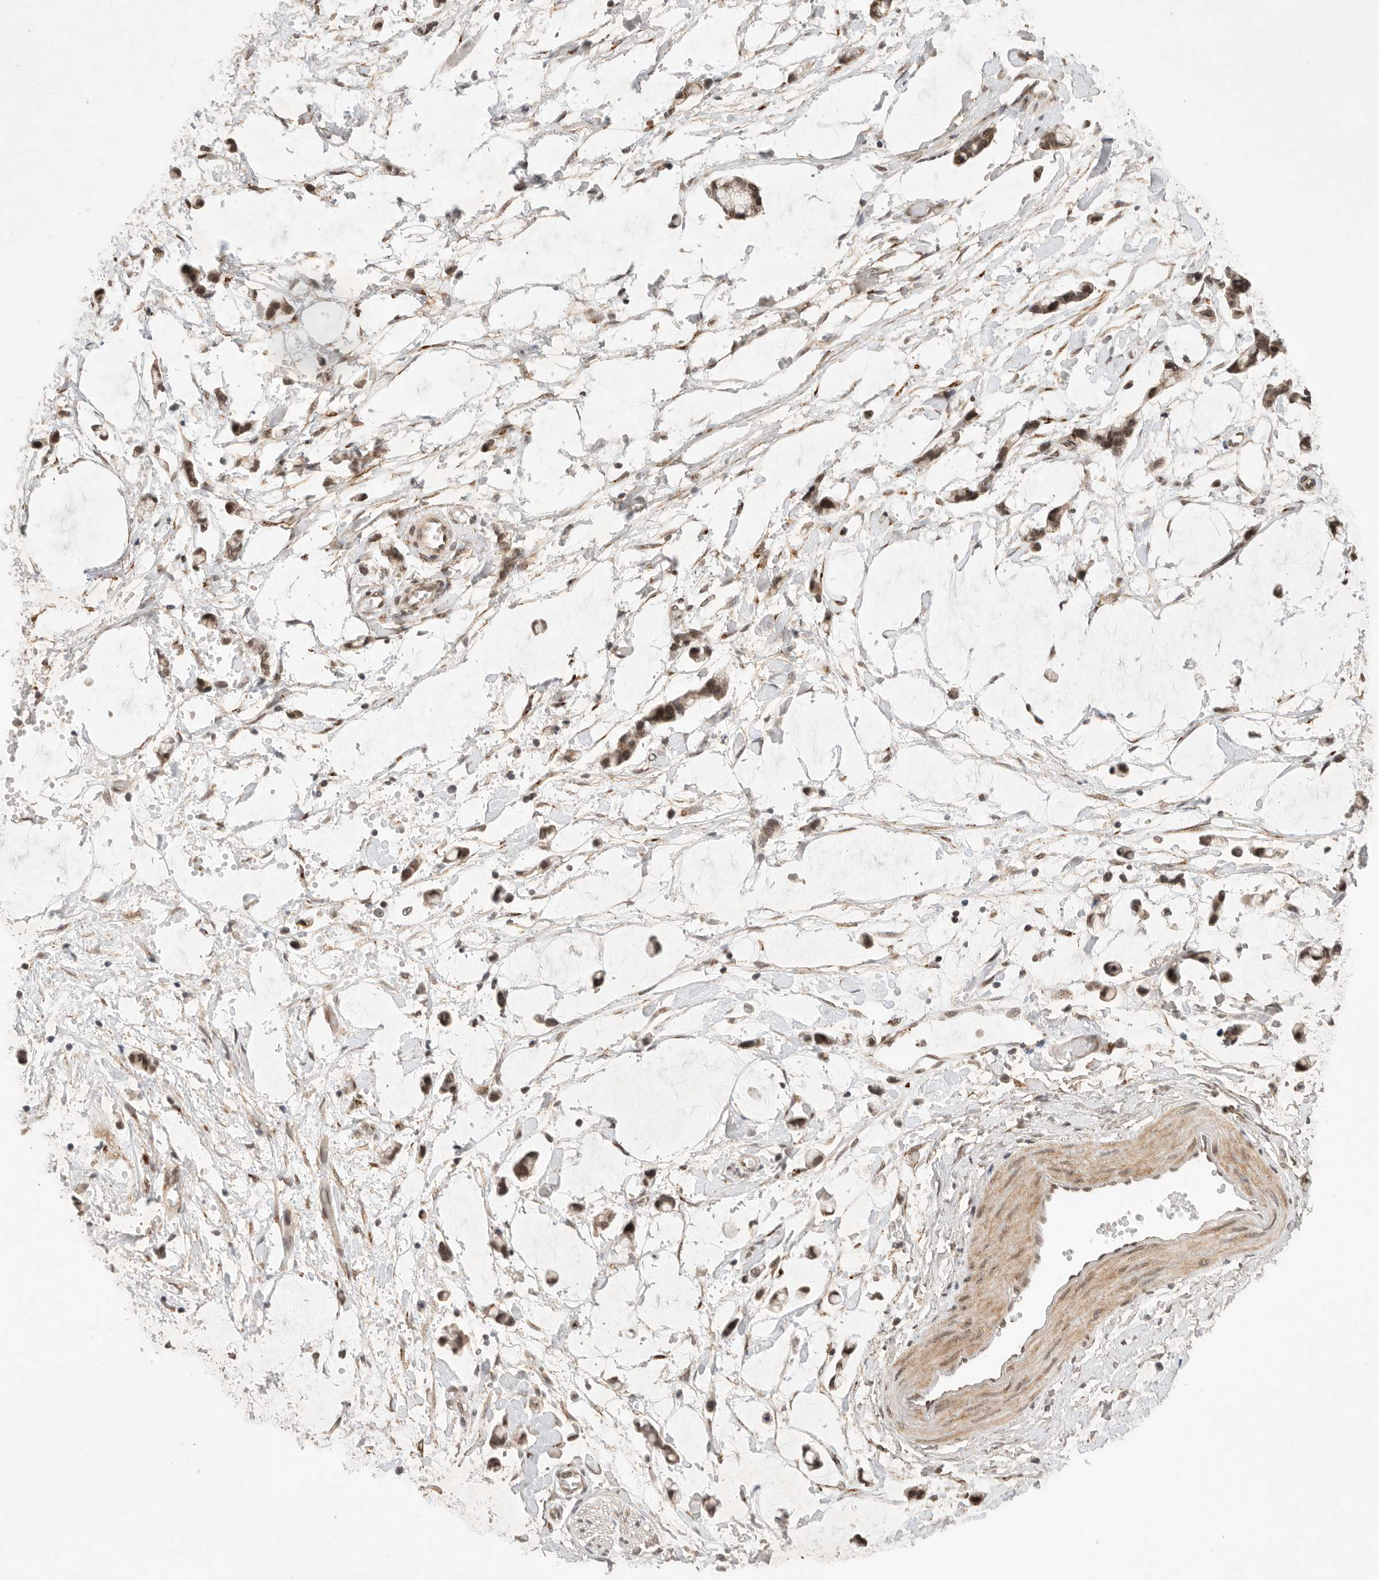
{"staining": {"intensity": "moderate", "quantity": ">75%", "location": "nuclear"}, "tissue": "adipose tissue", "cell_type": "Adipocytes", "image_type": "normal", "snomed": [{"axis": "morphology", "description": "Normal tissue, NOS"}, {"axis": "morphology", "description": "Adenocarcinoma, NOS"}, {"axis": "topography", "description": "Colon"}, {"axis": "topography", "description": "Peripheral nerve tissue"}], "caption": "Benign adipose tissue demonstrates moderate nuclear expression in approximately >75% of adipocytes.", "gene": "LEMD3", "patient": {"sex": "male", "age": 14}}